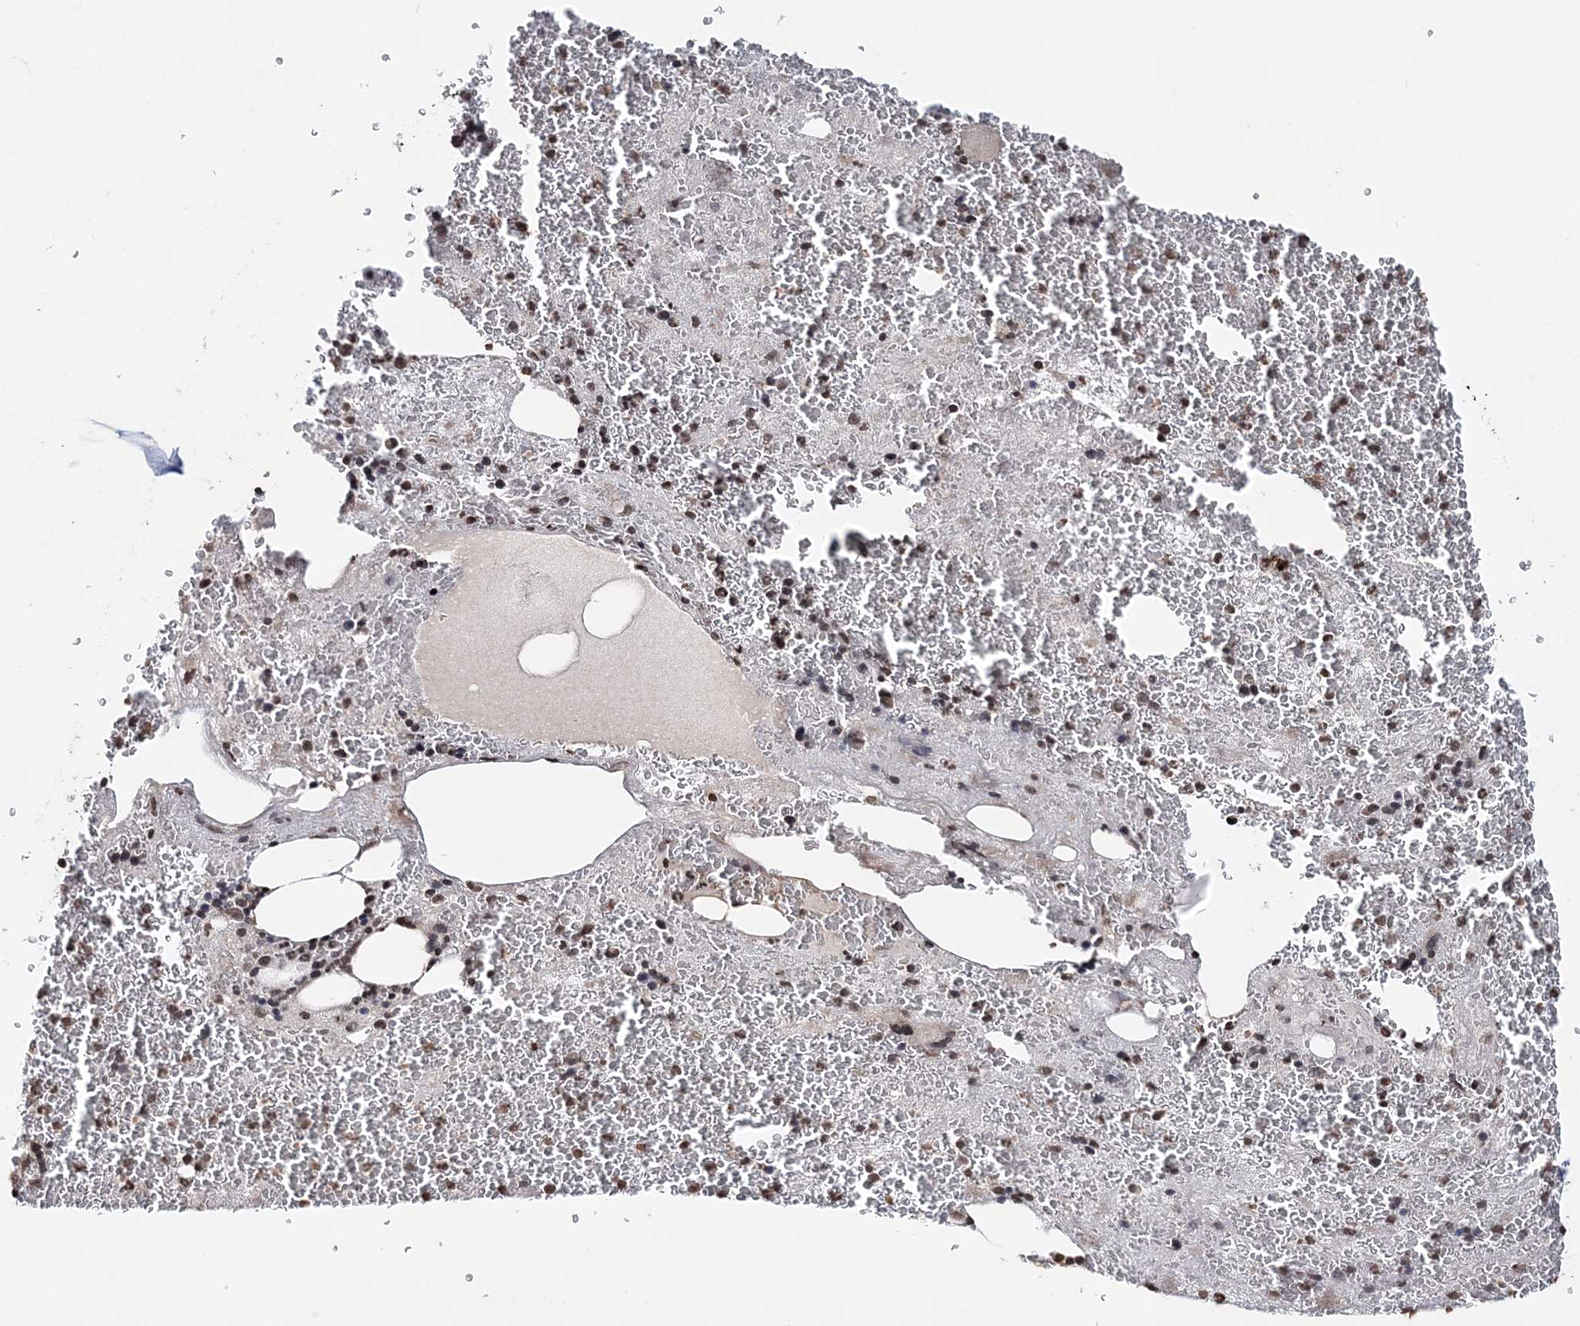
{"staining": {"intensity": "strong", "quantity": "<25%", "location": "nuclear"}, "tissue": "bone marrow", "cell_type": "Hematopoietic cells", "image_type": "normal", "snomed": [{"axis": "morphology", "description": "Normal tissue, NOS"}, {"axis": "topography", "description": "Bone marrow"}], "caption": "An image of human bone marrow stained for a protein reveals strong nuclear brown staining in hematopoietic cells. Using DAB (3,3'-diaminobenzidine) (brown) and hematoxylin (blue) stains, captured at high magnification using brightfield microscopy.", "gene": "SOWAHB", "patient": {"sex": "male", "age": 36}}